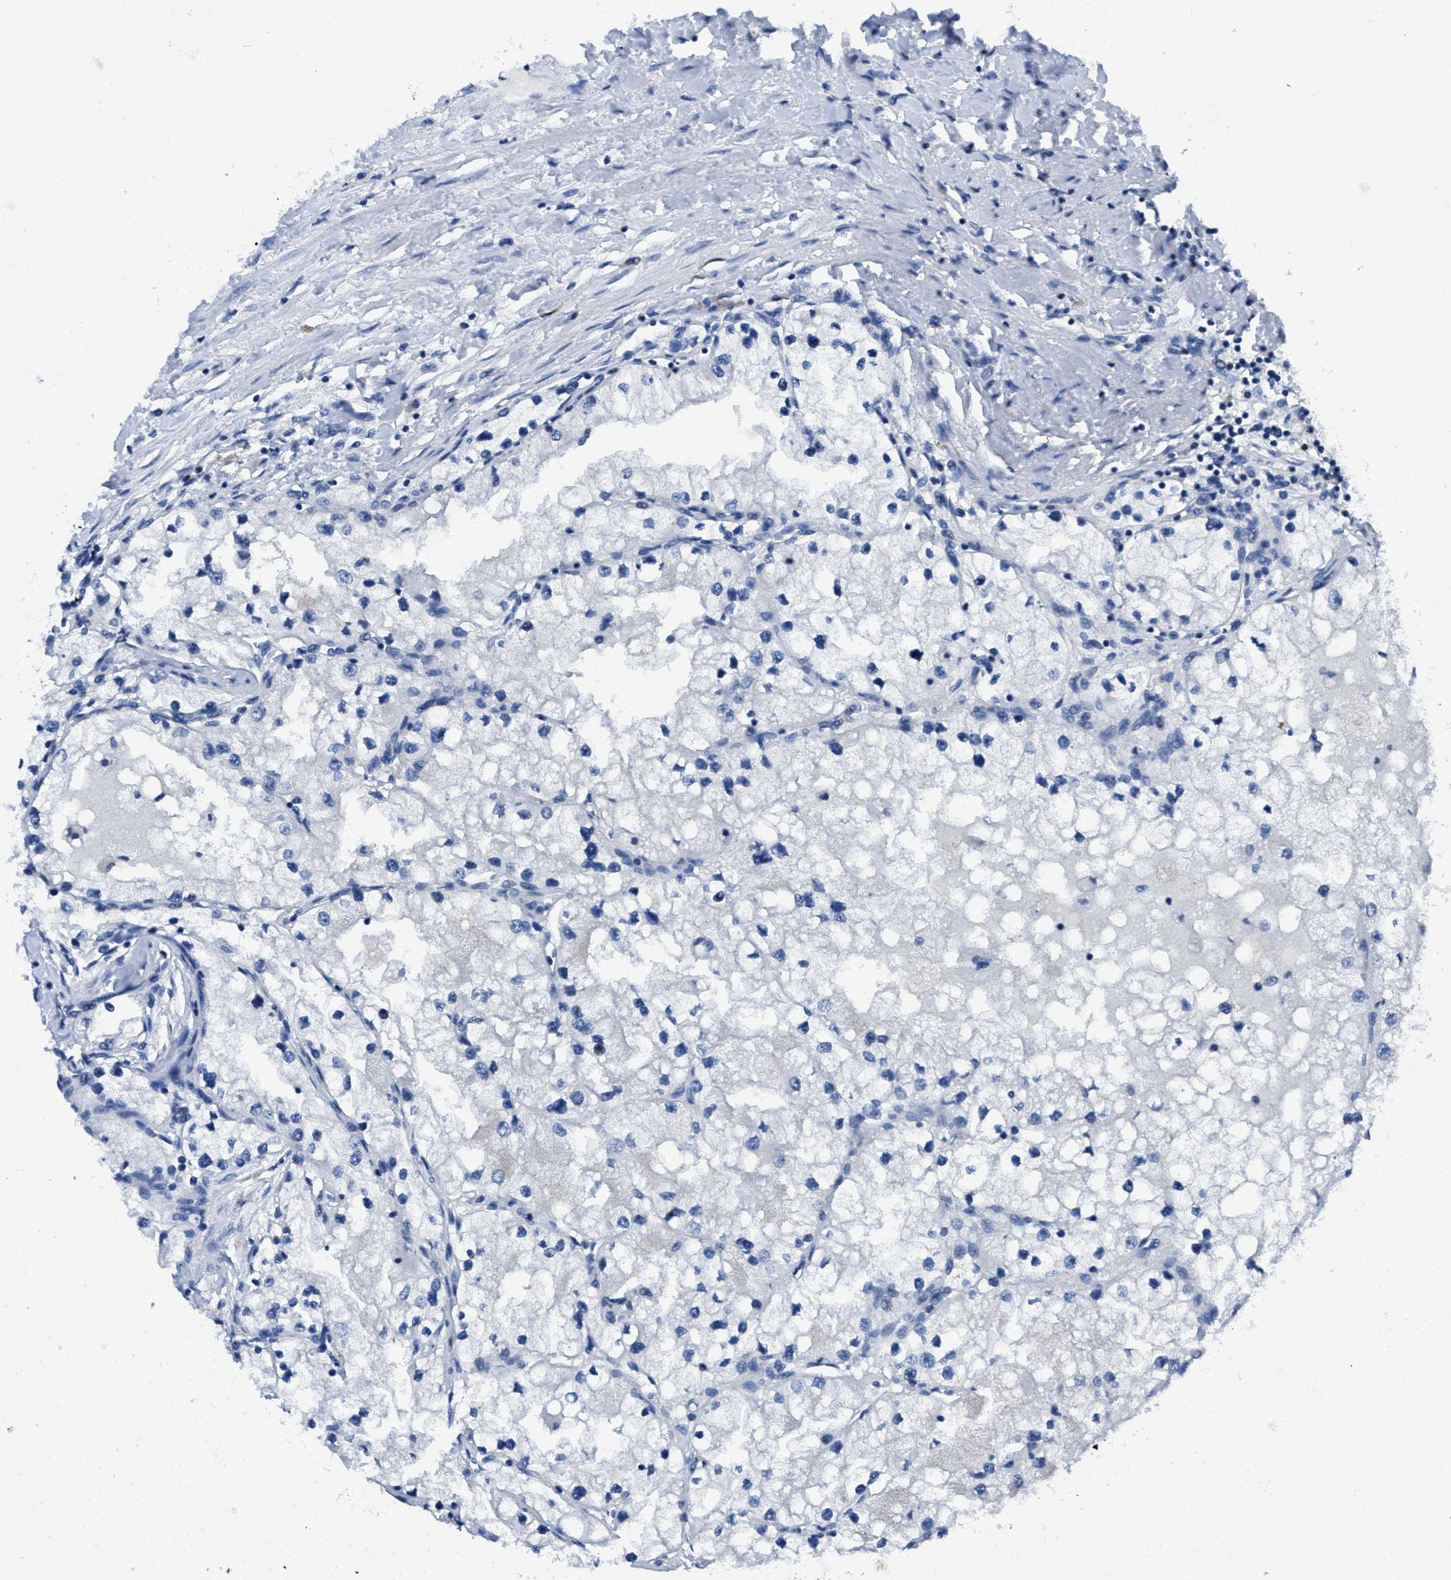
{"staining": {"intensity": "negative", "quantity": "none", "location": "none"}, "tissue": "renal cancer", "cell_type": "Tumor cells", "image_type": "cancer", "snomed": [{"axis": "morphology", "description": "Adenocarcinoma, NOS"}, {"axis": "topography", "description": "Kidney"}], "caption": "This histopathology image is of renal adenocarcinoma stained with immunohistochemistry to label a protein in brown with the nuclei are counter-stained blue. There is no expression in tumor cells. (DAB IHC, high magnification).", "gene": "ITGA3", "patient": {"sex": "male", "age": 68}}